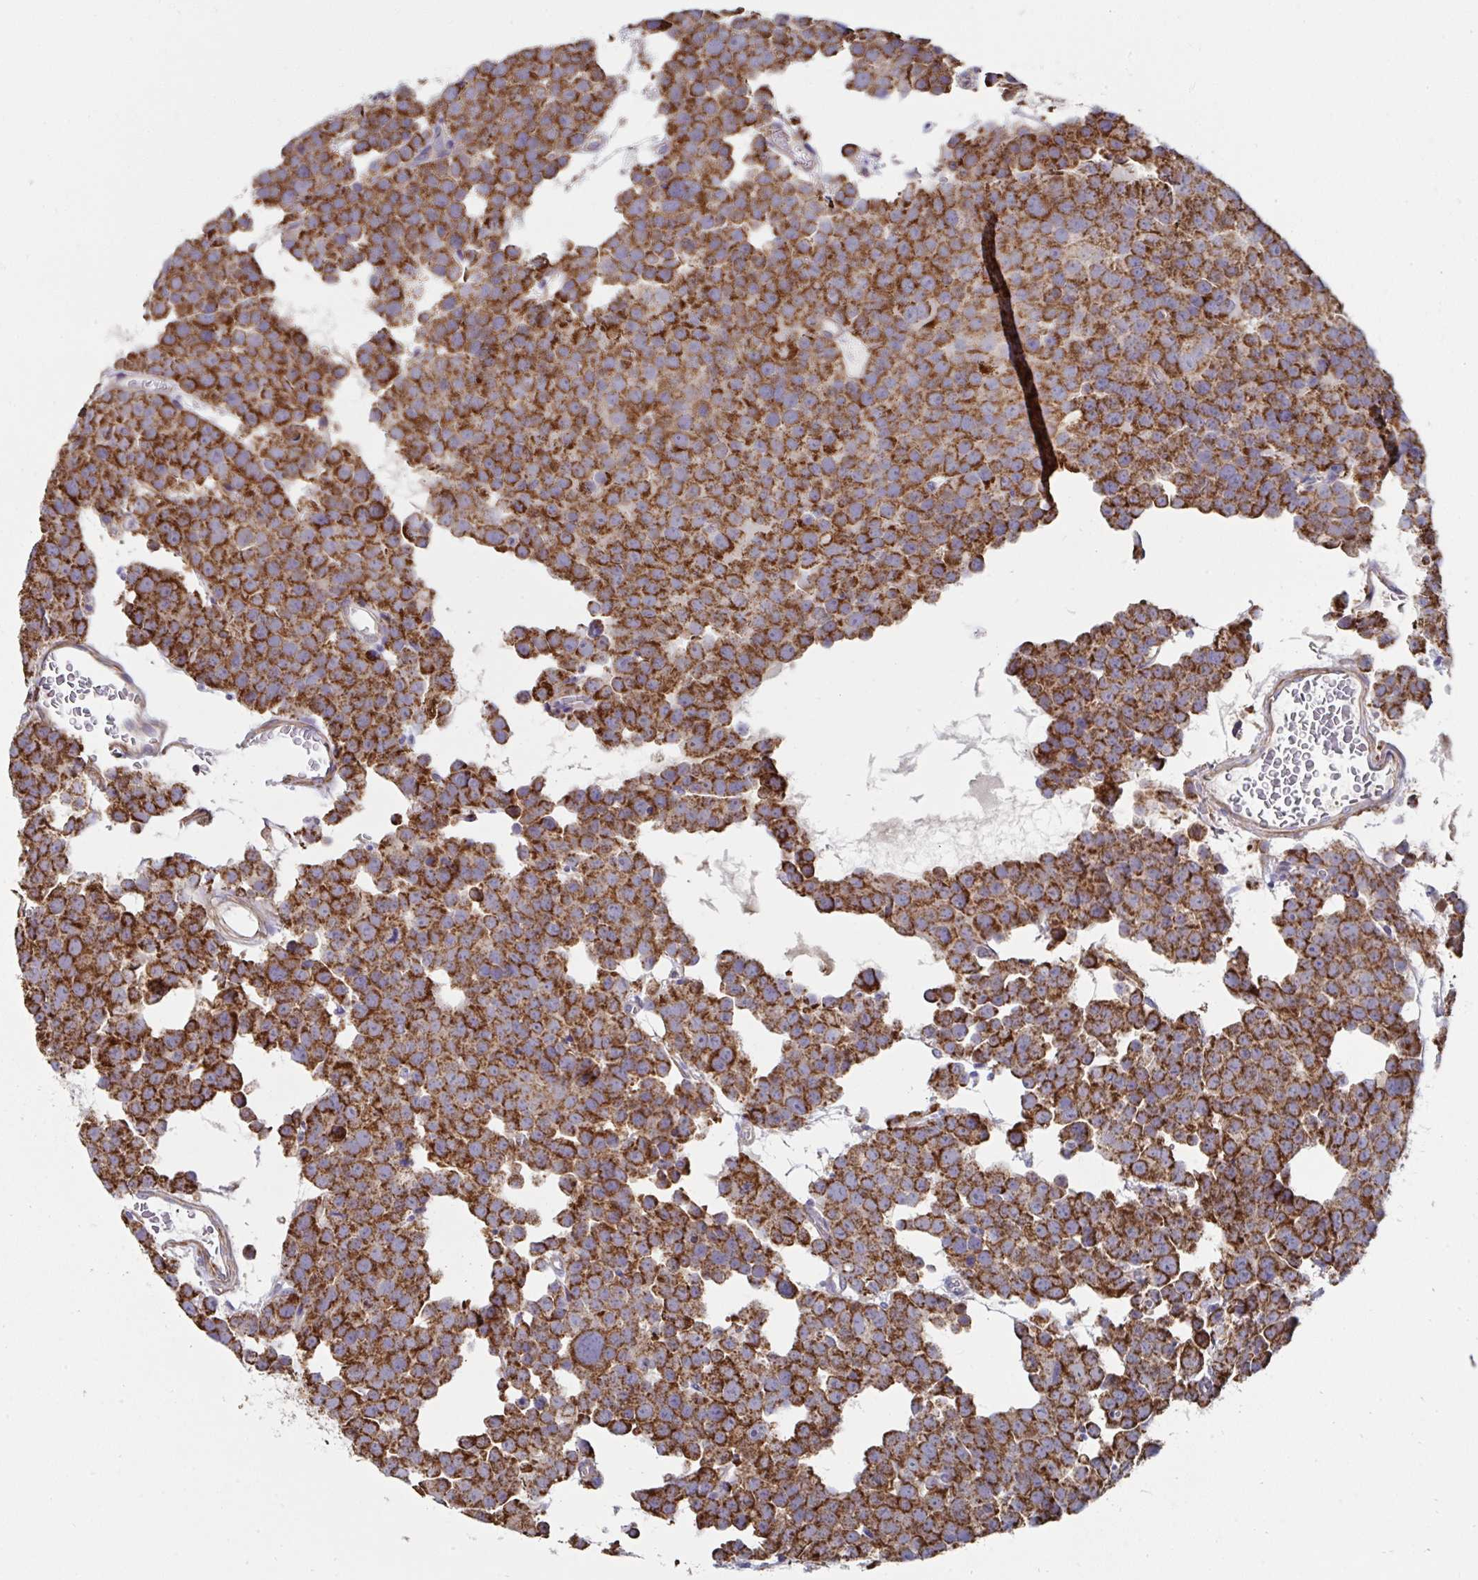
{"staining": {"intensity": "strong", "quantity": ">75%", "location": "cytoplasmic/membranous"}, "tissue": "testis cancer", "cell_type": "Tumor cells", "image_type": "cancer", "snomed": [{"axis": "morphology", "description": "Seminoma, NOS"}, {"axis": "topography", "description": "Testis"}], "caption": "Human testis seminoma stained with a protein marker exhibits strong staining in tumor cells.", "gene": "DZANK1", "patient": {"sex": "male", "age": 71}}